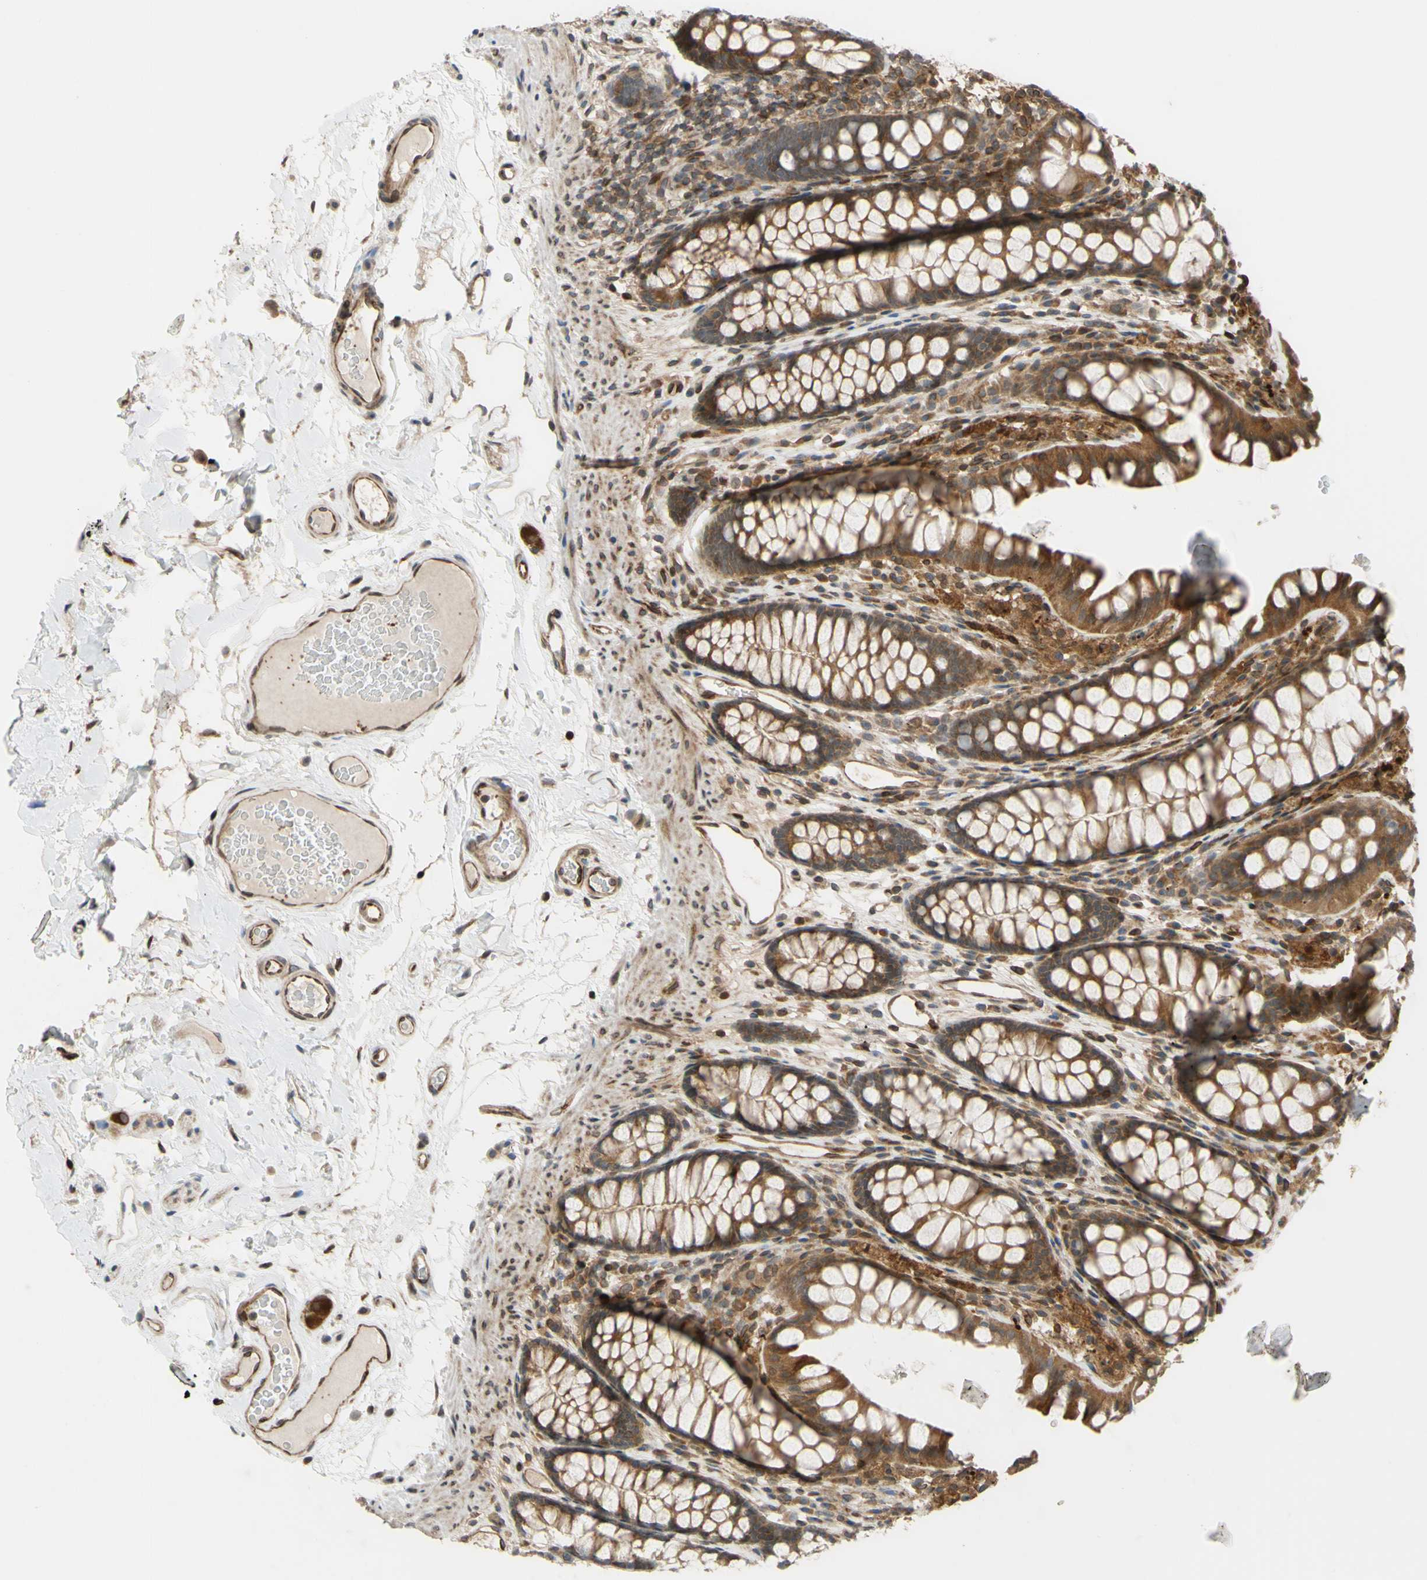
{"staining": {"intensity": "moderate", "quantity": ">75%", "location": "cytoplasmic/membranous"}, "tissue": "colon", "cell_type": "Endothelial cells", "image_type": "normal", "snomed": [{"axis": "morphology", "description": "Normal tissue, NOS"}, {"axis": "topography", "description": "Colon"}], "caption": "Colon was stained to show a protein in brown. There is medium levels of moderate cytoplasmic/membranous positivity in approximately >75% of endothelial cells. Using DAB (3,3'-diaminobenzidine) (brown) and hematoxylin (blue) stains, captured at high magnification using brightfield microscopy.", "gene": "PRAF2", "patient": {"sex": "female", "age": 55}}